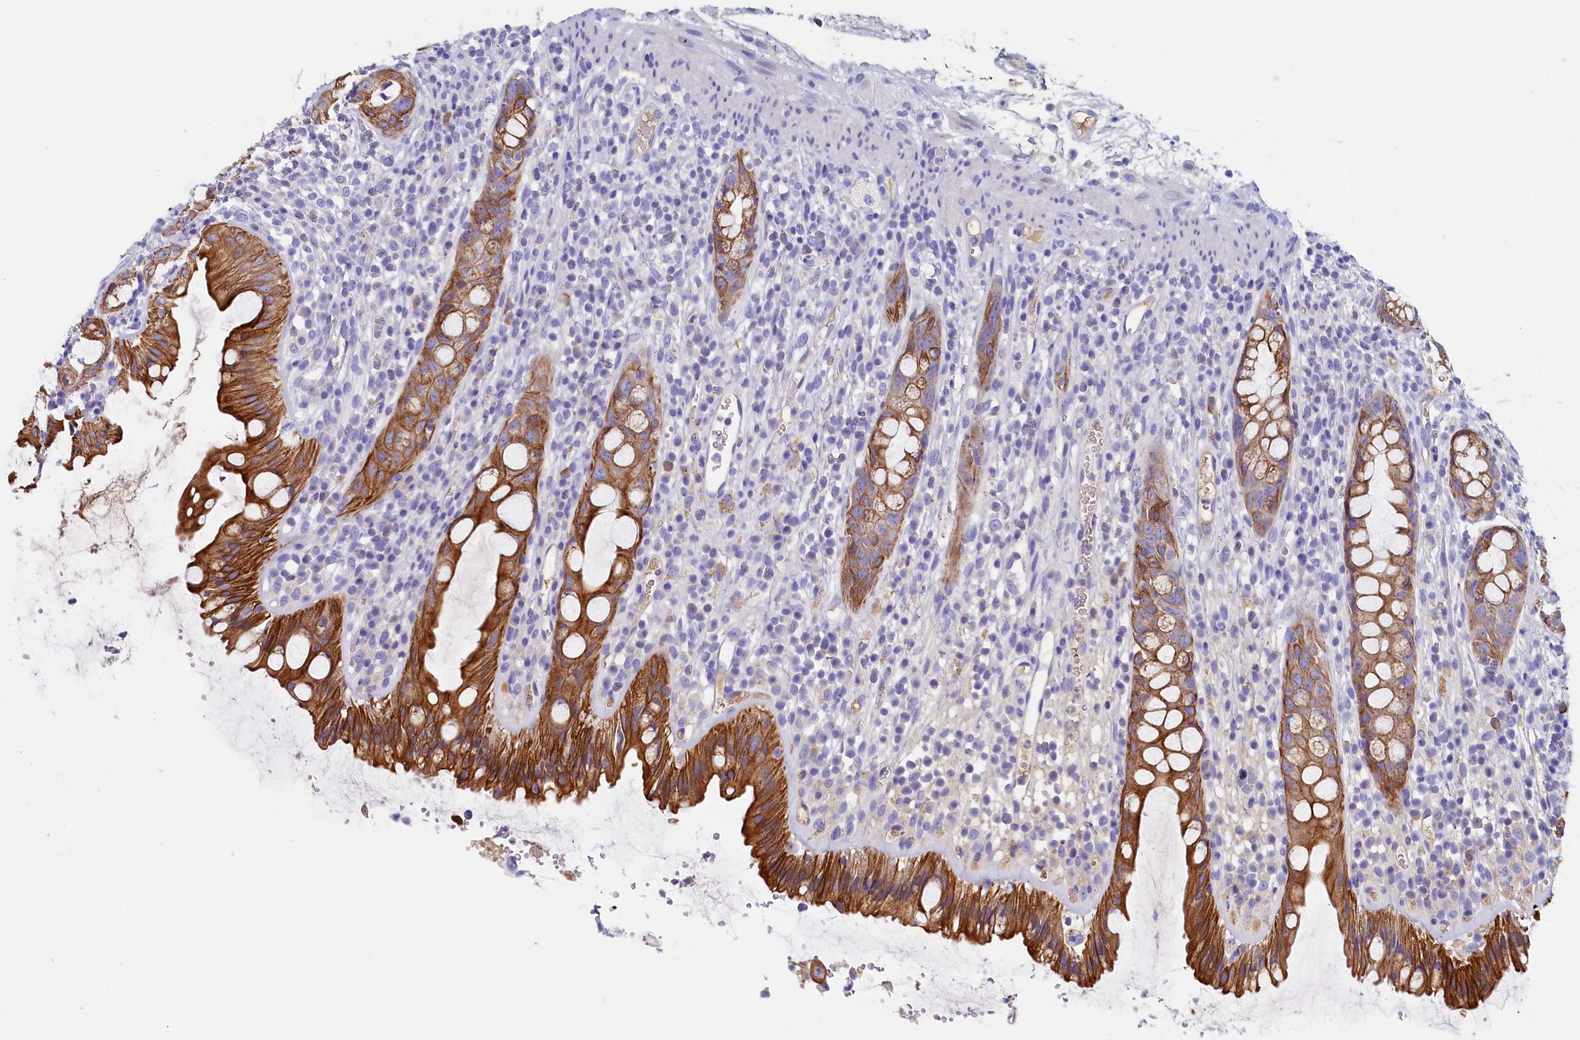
{"staining": {"intensity": "strong", "quantity": "25%-75%", "location": "cytoplasmic/membranous"}, "tissue": "rectum", "cell_type": "Glandular cells", "image_type": "normal", "snomed": [{"axis": "morphology", "description": "Normal tissue, NOS"}, {"axis": "topography", "description": "Rectum"}], "caption": "This is a micrograph of IHC staining of benign rectum, which shows strong staining in the cytoplasmic/membranous of glandular cells.", "gene": "GUCA1C", "patient": {"sex": "female", "age": 57}}